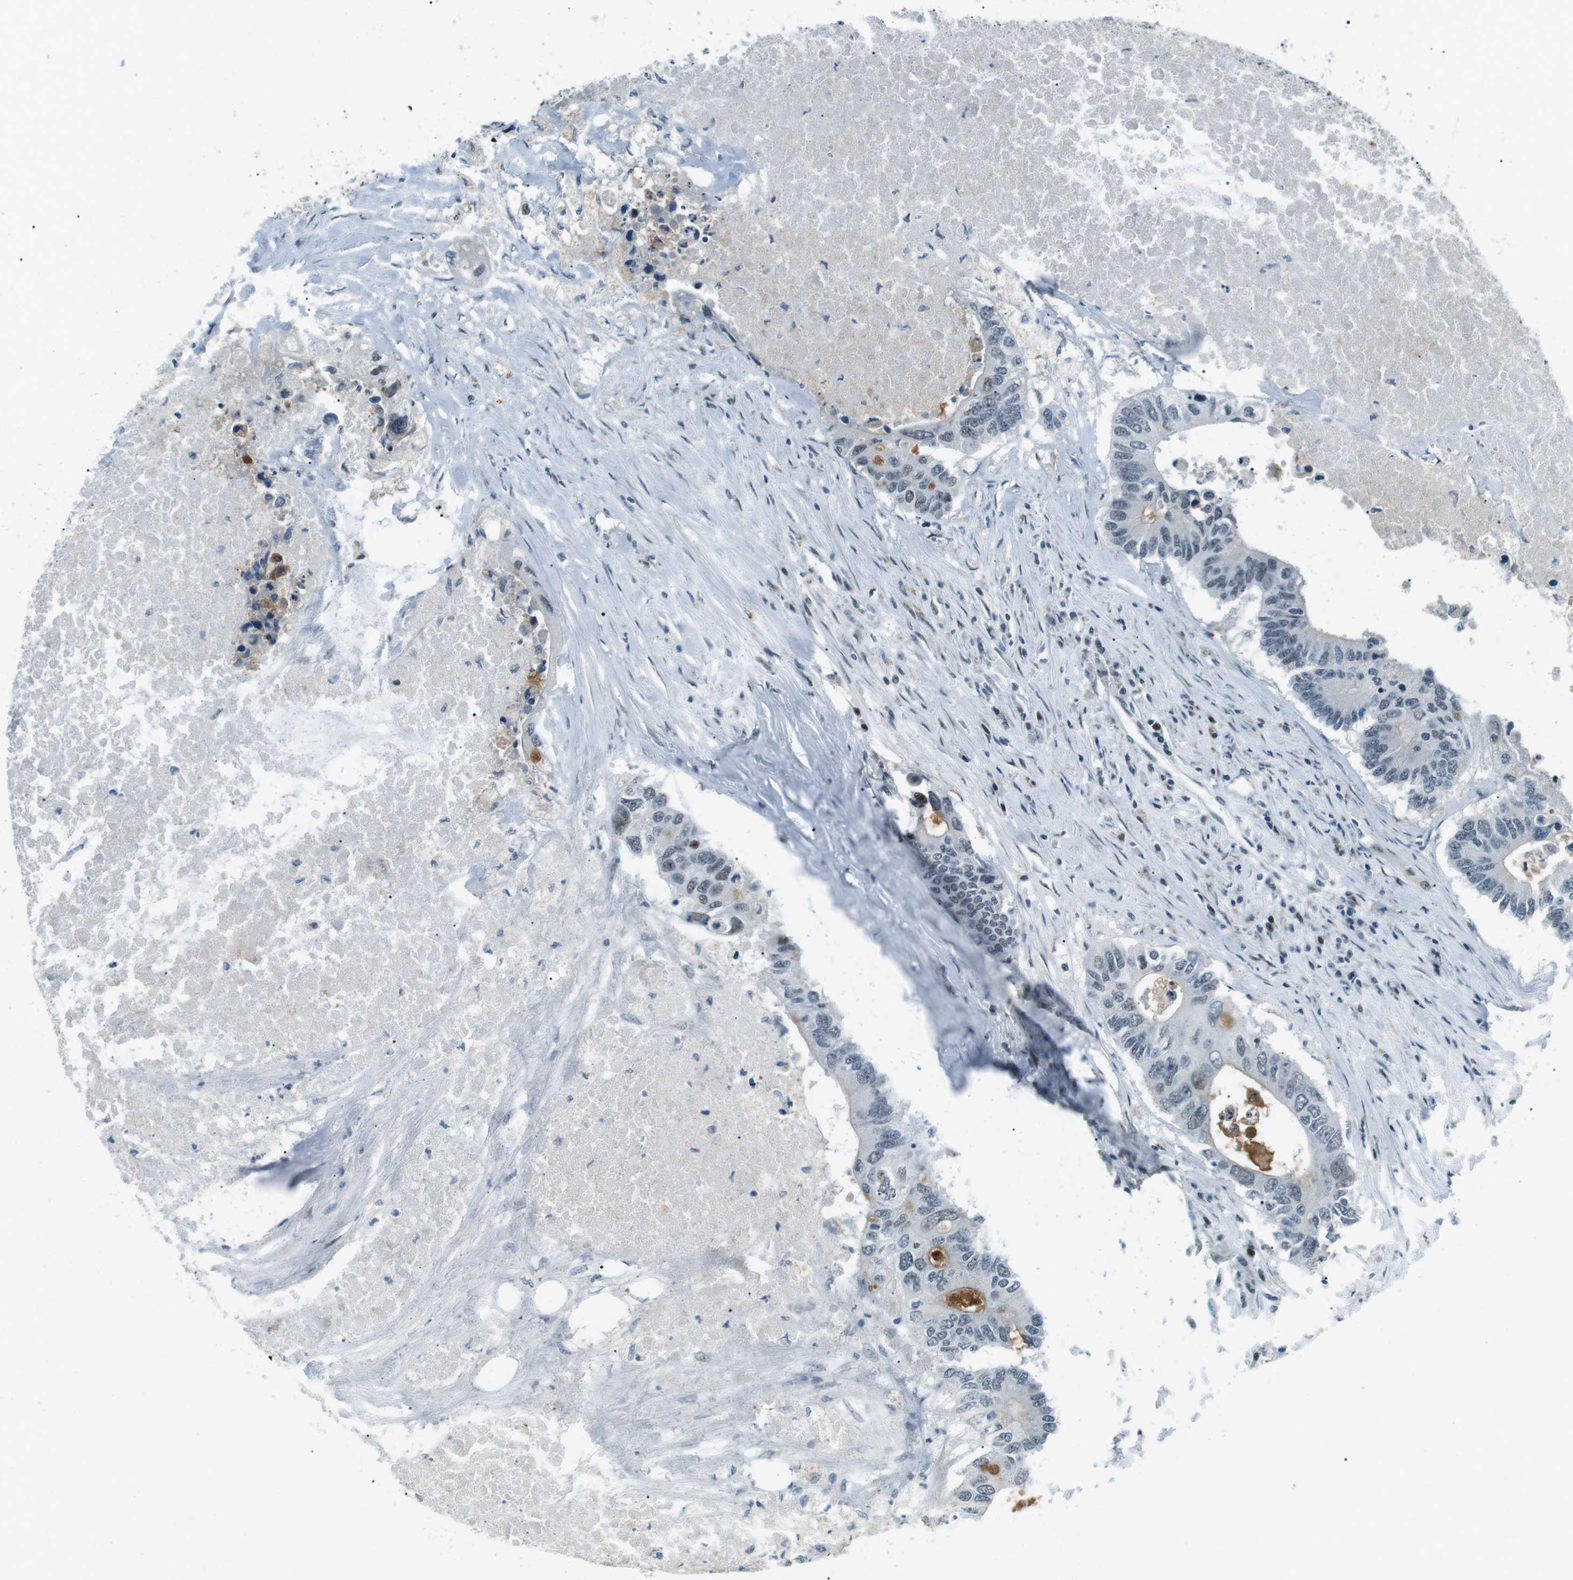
{"staining": {"intensity": "weak", "quantity": "<25%", "location": "nuclear"}, "tissue": "colorectal cancer", "cell_type": "Tumor cells", "image_type": "cancer", "snomed": [{"axis": "morphology", "description": "Adenocarcinoma, NOS"}, {"axis": "topography", "description": "Colon"}], "caption": "High power microscopy photomicrograph of an immunohistochemistry (IHC) micrograph of colorectal cancer (adenocarcinoma), revealing no significant expression in tumor cells. (DAB IHC, high magnification).", "gene": "PJA1", "patient": {"sex": "male", "age": 71}}